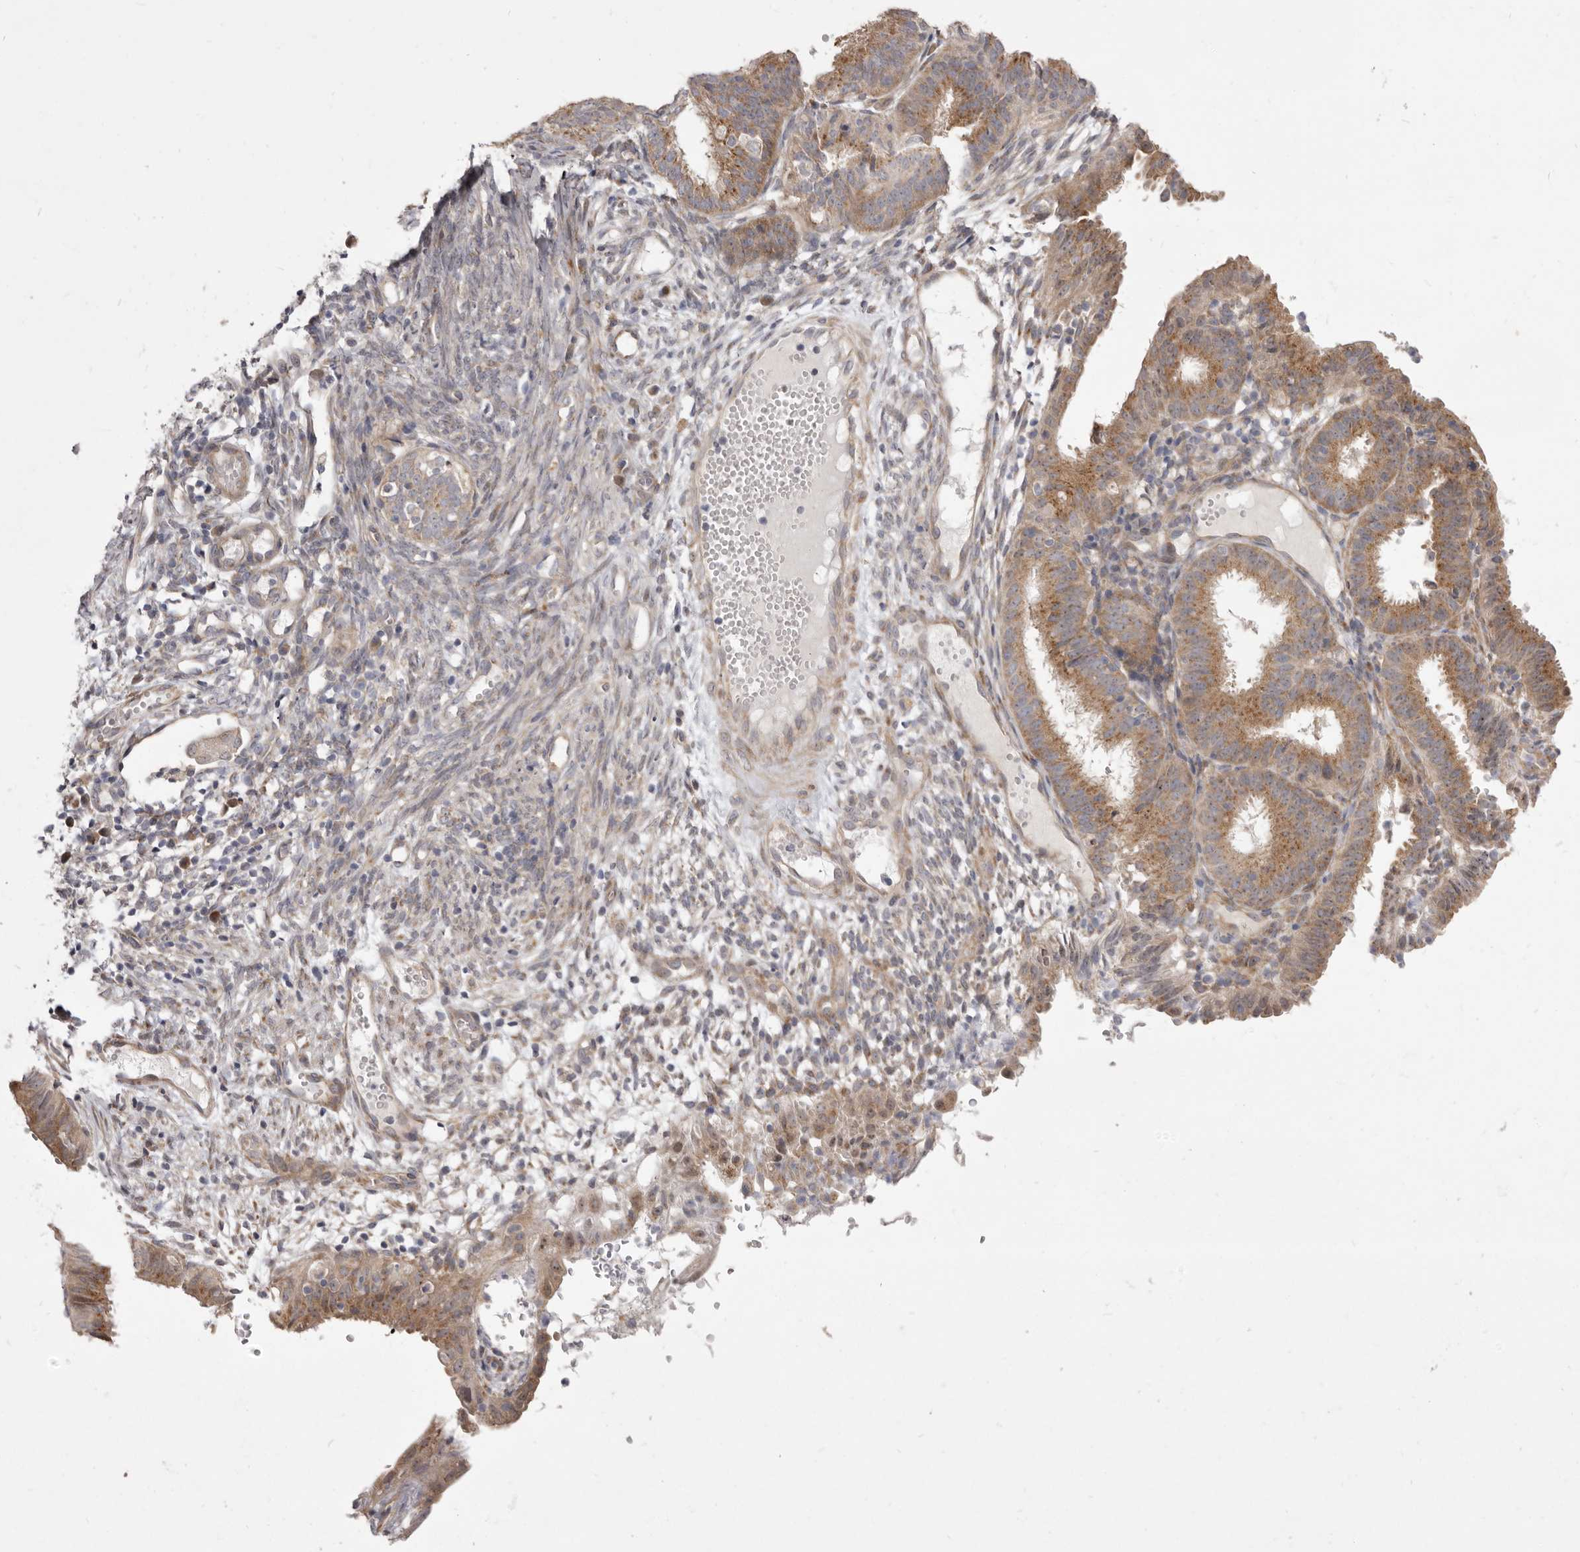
{"staining": {"intensity": "moderate", "quantity": ">75%", "location": "cytoplasmic/membranous"}, "tissue": "endometrial cancer", "cell_type": "Tumor cells", "image_type": "cancer", "snomed": [{"axis": "morphology", "description": "Adenocarcinoma, NOS"}, {"axis": "topography", "description": "Endometrium"}], "caption": "A histopathology image of endometrial cancer (adenocarcinoma) stained for a protein exhibits moderate cytoplasmic/membranous brown staining in tumor cells.", "gene": "TBC1D8B", "patient": {"sex": "female", "age": 51}}